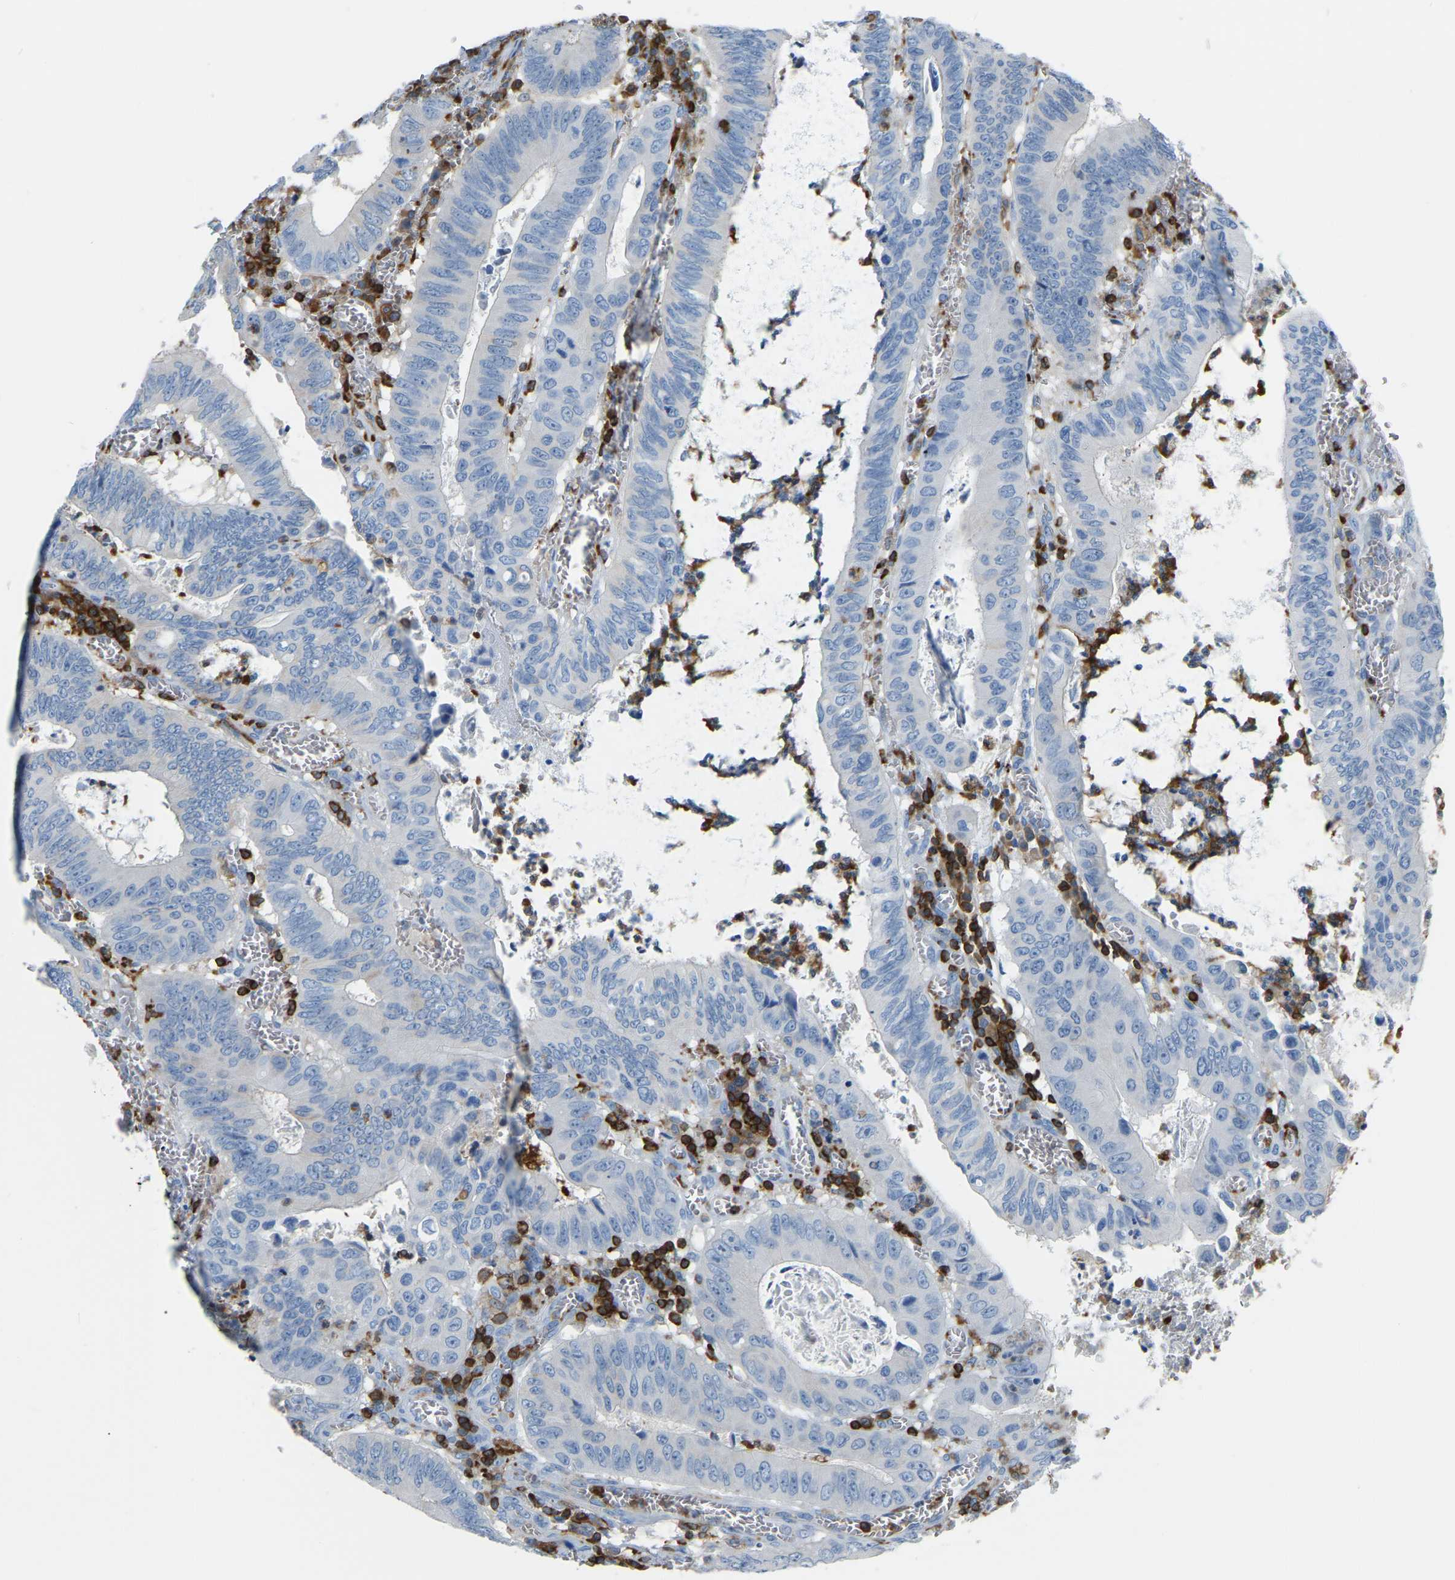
{"staining": {"intensity": "negative", "quantity": "none", "location": "none"}, "tissue": "colorectal cancer", "cell_type": "Tumor cells", "image_type": "cancer", "snomed": [{"axis": "morphology", "description": "Inflammation, NOS"}, {"axis": "morphology", "description": "Adenocarcinoma, NOS"}, {"axis": "topography", "description": "Colon"}], "caption": "High power microscopy image of an immunohistochemistry (IHC) micrograph of colorectal cancer (adenocarcinoma), revealing no significant staining in tumor cells.", "gene": "ARHGAP45", "patient": {"sex": "male", "age": 72}}